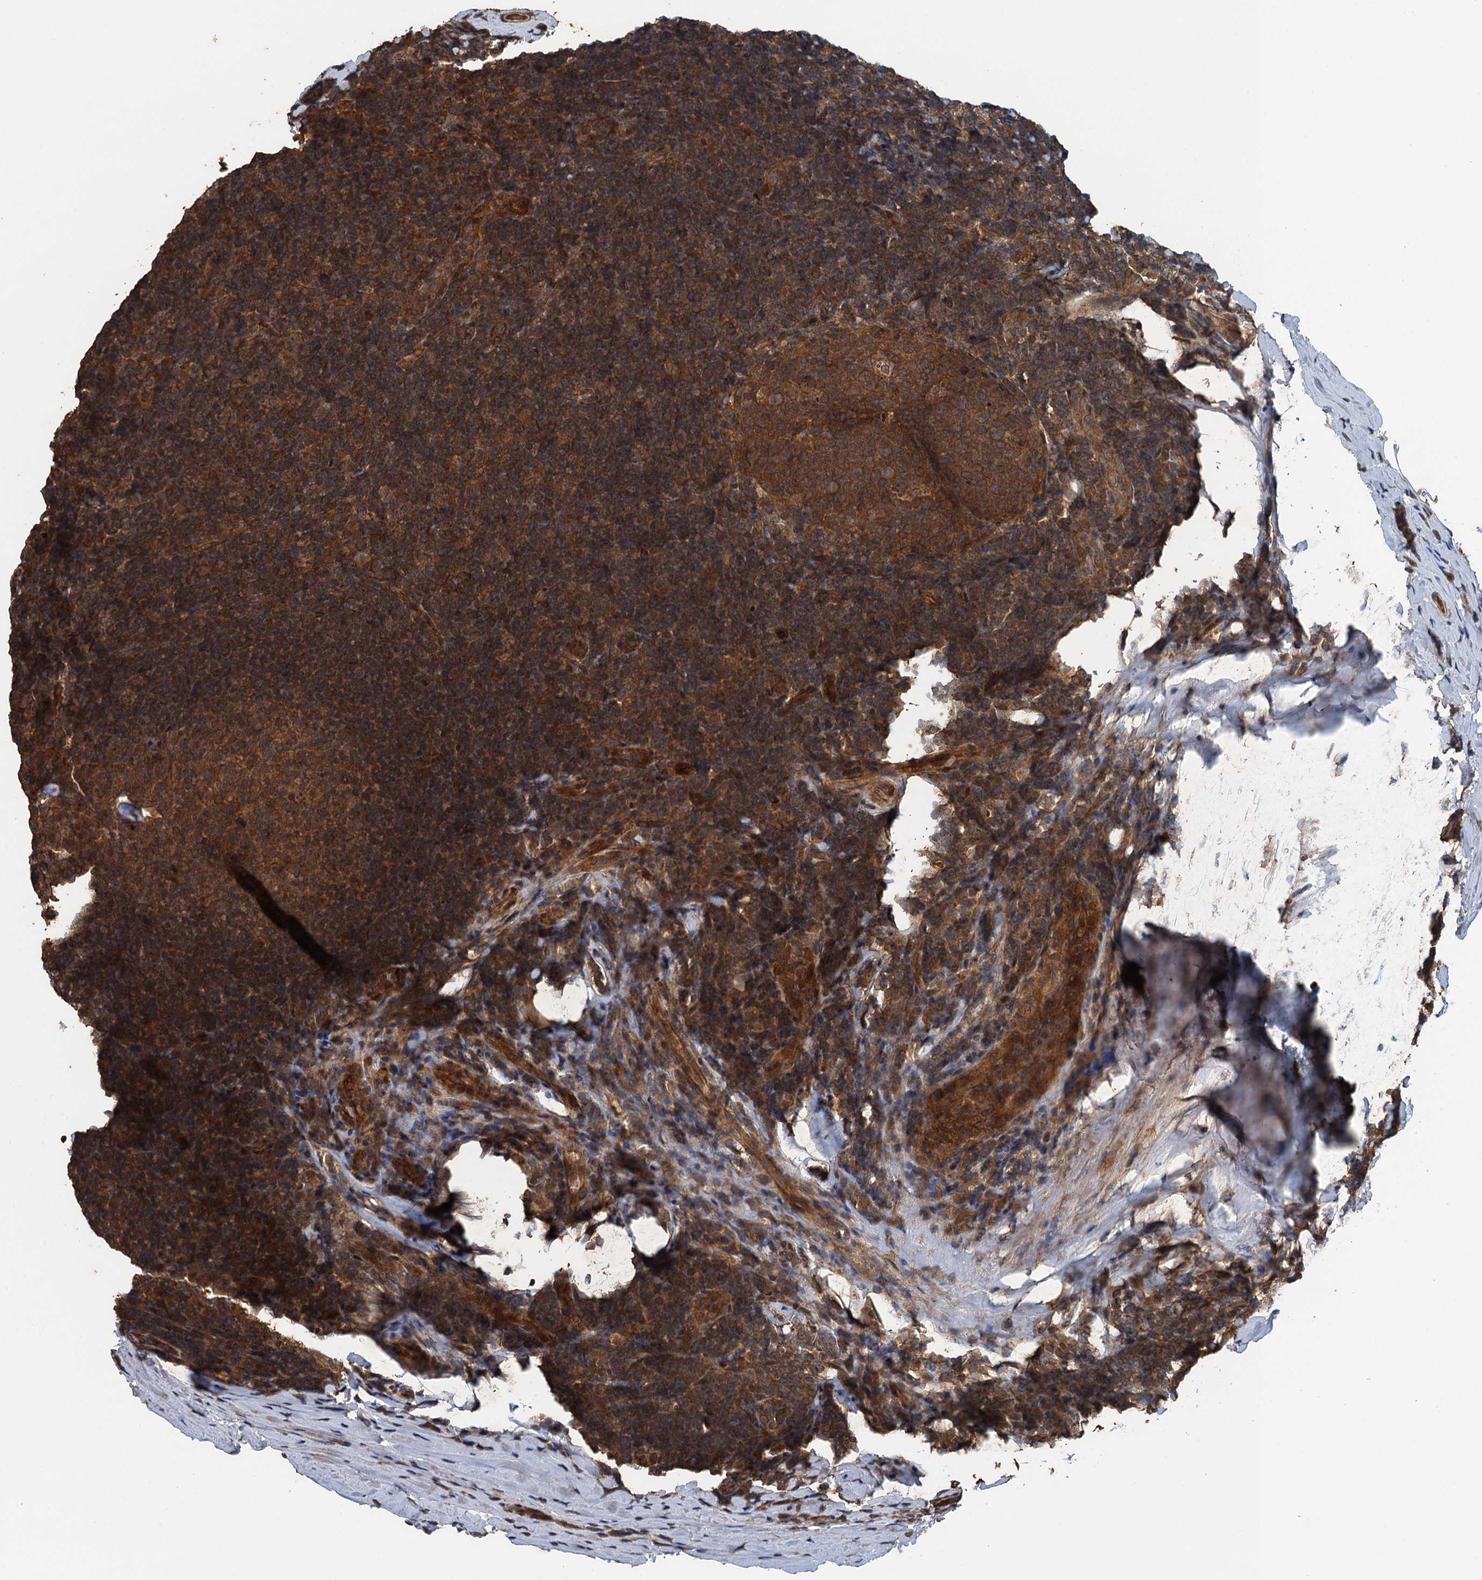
{"staining": {"intensity": "strong", "quantity": ">75%", "location": "cytoplasmic/membranous"}, "tissue": "tonsil", "cell_type": "Germinal center cells", "image_type": "normal", "snomed": [{"axis": "morphology", "description": "Normal tissue, NOS"}, {"axis": "topography", "description": "Tonsil"}], "caption": "Benign tonsil shows strong cytoplasmic/membranous expression in about >75% of germinal center cells (Brightfield microscopy of DAB IHC at high magnification)..", "gene": "BORCS5", "patient": {"sex": "male", "age": 37}}